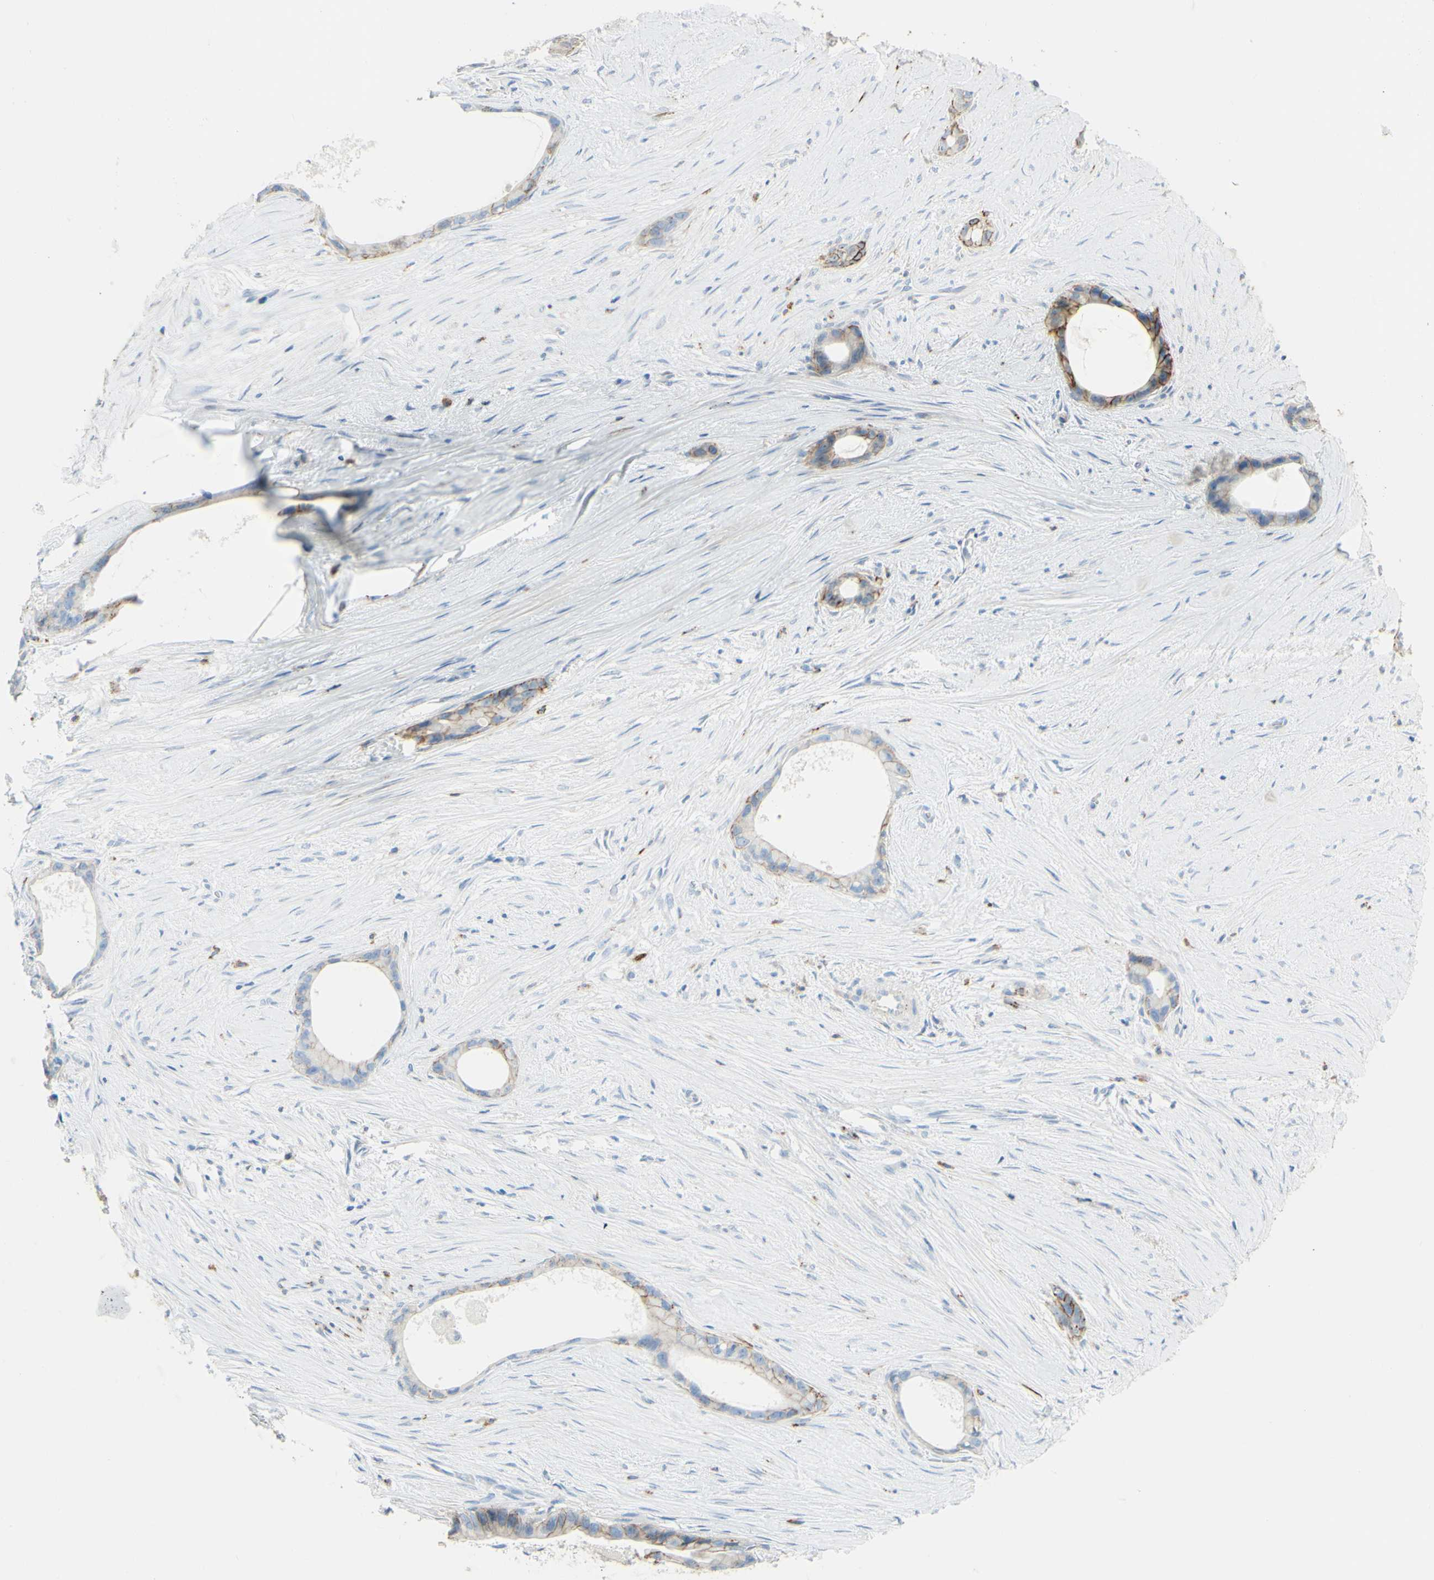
{"staining": {"intensity": "moderate", "quantity": "<25%", "location": "cytoplasmic/membranous"}, "tissue": "liver cancer", "cell_type": "Tumor cells", "image_type": "cancer", "snomed": [{"axis": "morphology", "description": "Cholangiocarcinoma"}, {"axis": "topography", "description": "Liver"}], "caption": "This is an image of IHC staining of liver cholangiocarcinoma, which shows moderate expression in the cytoplasmic/membranous of tumor cells.", "gene": "ALCAM", "patient": {"sex": "female", "age": 55}}